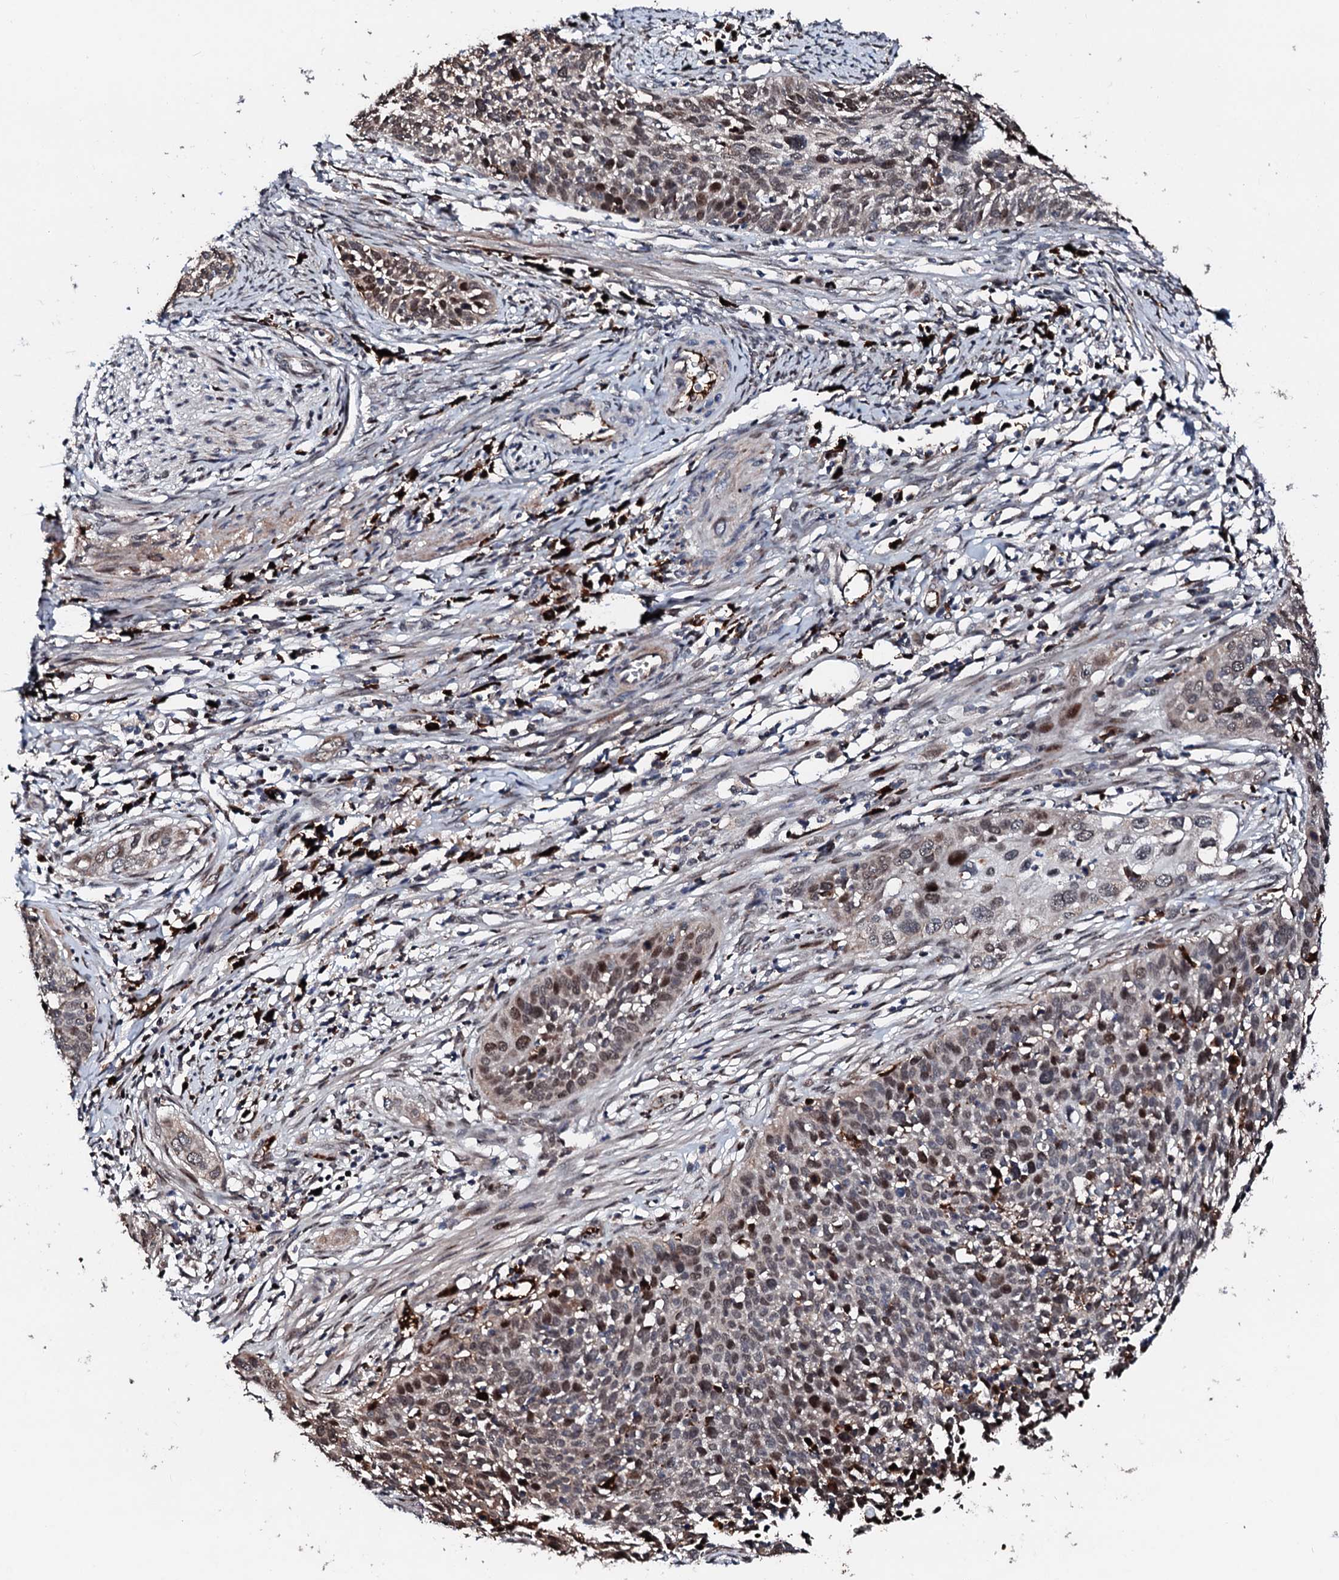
{"staining": {"intensity": "moderate", "quantity": "25%-75%", "location": "nuclear"}, "tissue": "cervical cancer", "cell_type": "Tumor cells", "image_type": "cancer", "snomed": [{"axis": "morphology", "description": "Squamous cell carcinoma, NOS"}, {"axis": "topography", "description": "Cervix"}], "caption": "This image exhibits immunohistochemistry (IHC) staining of human squamous cell carcinoma (cervical), with medium moderate nuclear expression in approximately 25%-75% of tumor cells.", "gene": "KIF18A", "patient": {"sex": "female", "age": 34}}